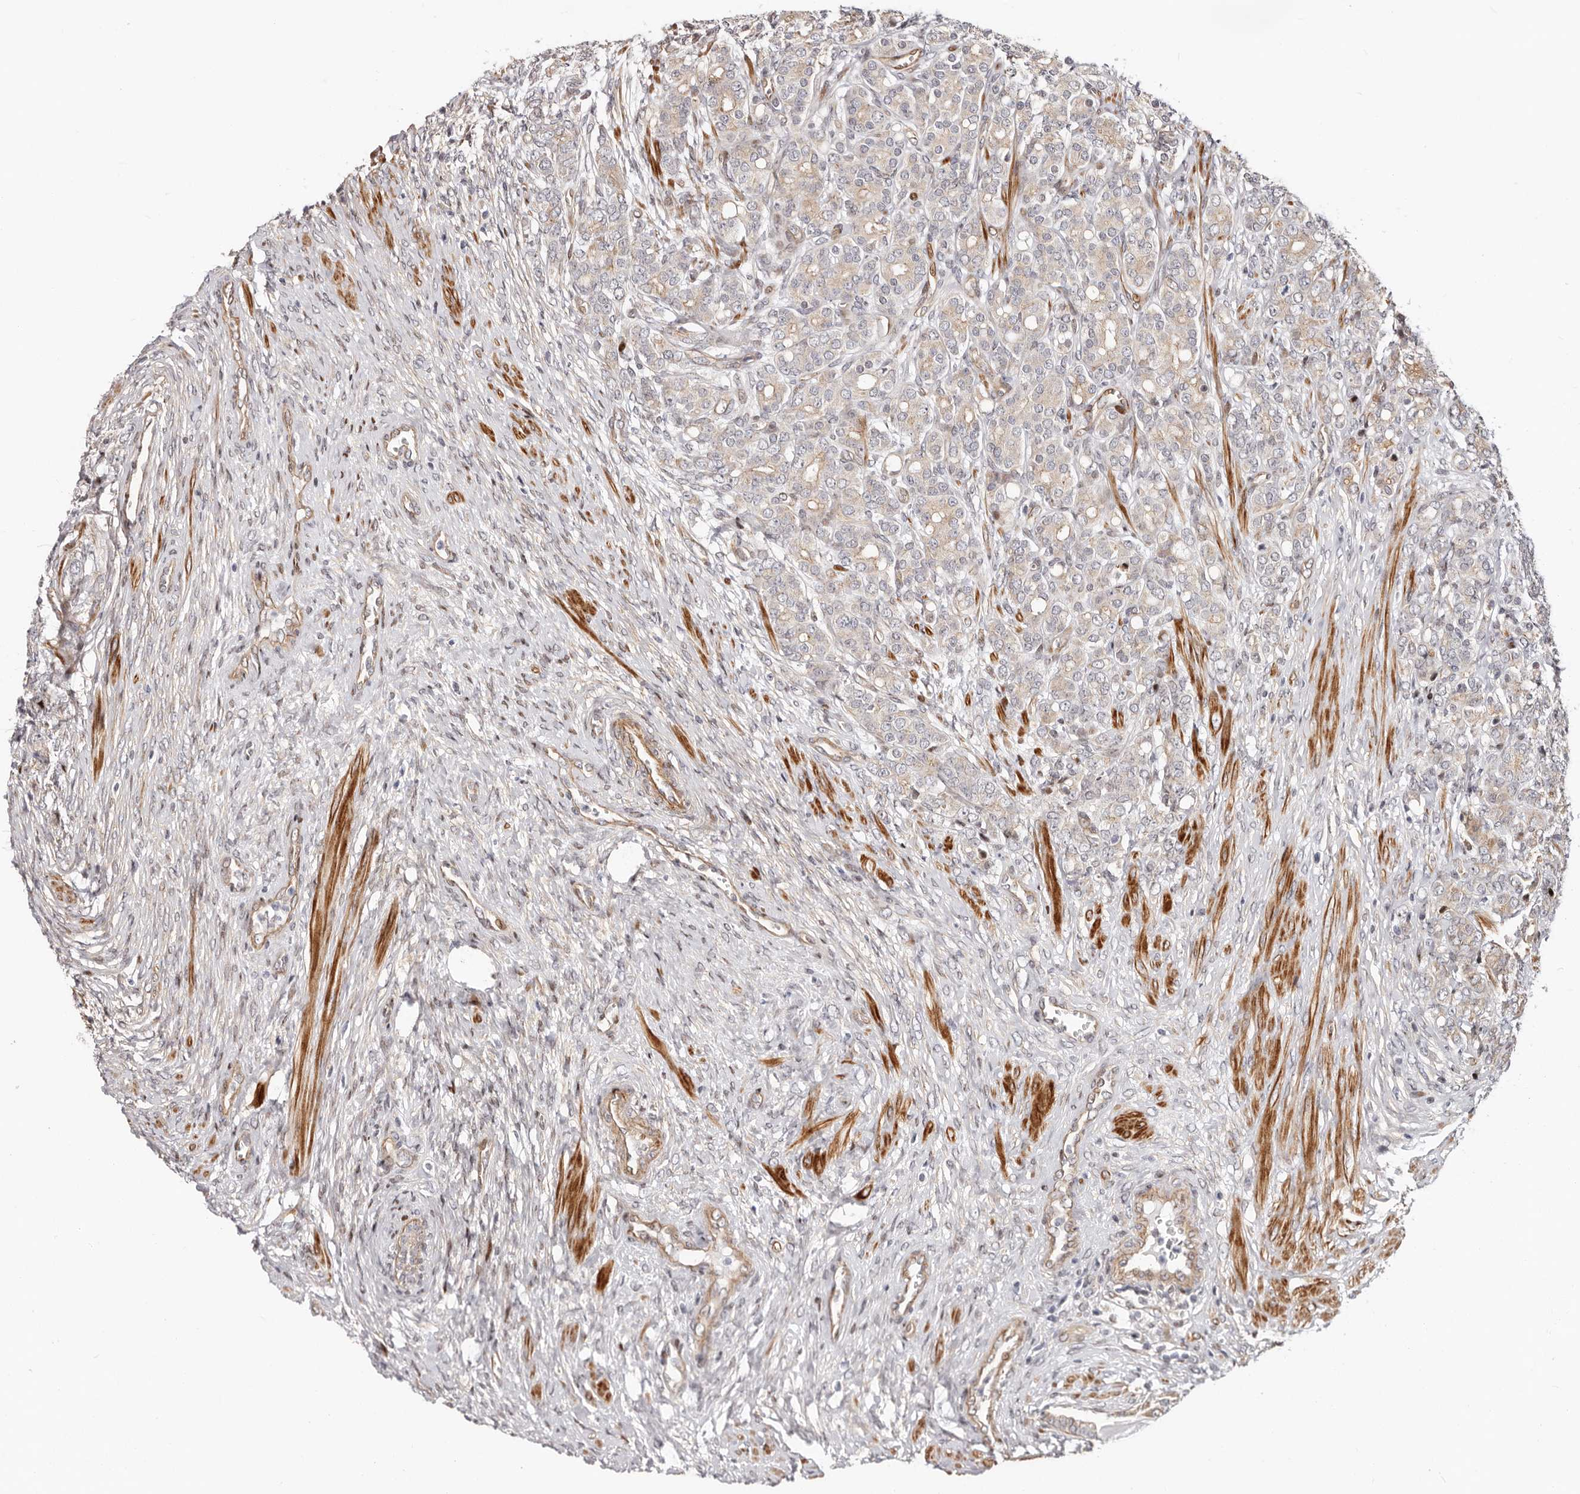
{"staining": {"intensity": "weak", "quantity": "25%-75%", "location": "cytoplasmic/membranous"}, "tissue": "prostate cancer", "cell_type": "Tumor cells", "image_type": "cancer", "snomed": [{"axis": "morphology", "description": "Adenocarcinoma, High grade"}, {"axis": "topography", "description": "Prostate"}], "caption": "High-grade adenocarcinoma (prostate) was stained to show a protein in brown. There is low levels of weak cytoplasmic/membranous staining in approximately 25%-75% of tumor cells. (Brightfield microscopy of DAB IHC at high magnification).", "gene": "EPHX3", "patient": {"sex": "male", "age": 62}}